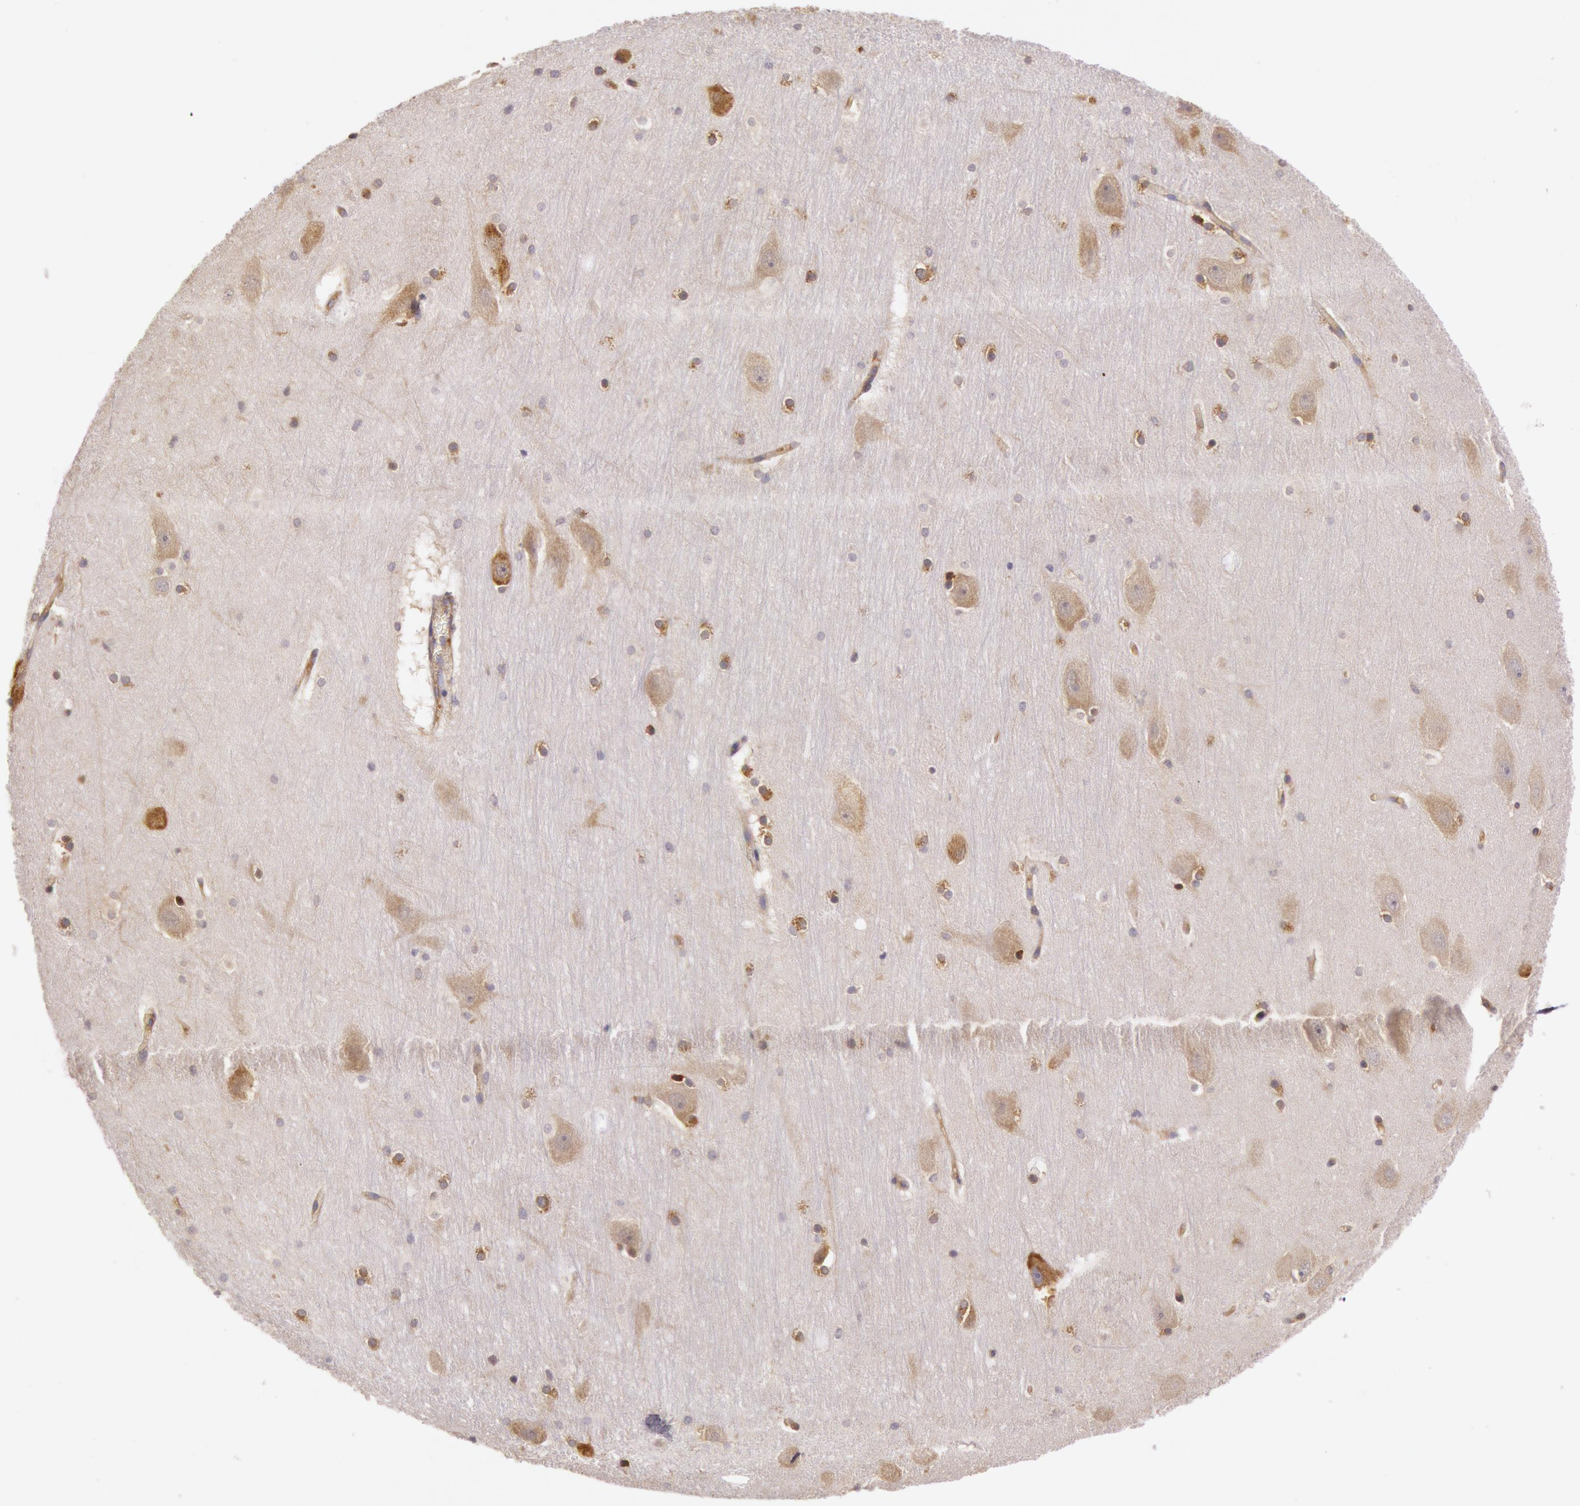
{"staining": {"intensity": "moderate", "quantity": ">75%", "location": "cytoplasmic/membranous"}, "tissue": "hippocampus", "cell_type": "Glial cells", "image_type": "normal", "snomed": [{"axis": "morphology", "description": "Normal tissue, NOS"}, {"axis": "topography", "description": "Hippocampus"}], "caption": "A medium amount of moderate cytoplasmic/membranous expression is appreciated in approximately >75% of glial cells in benign hippocampus. (Brightfield microscopy of DAB IHC at high magnification).", "gene": "CHUK", "patient": {"sex": "male", "age": 45}}